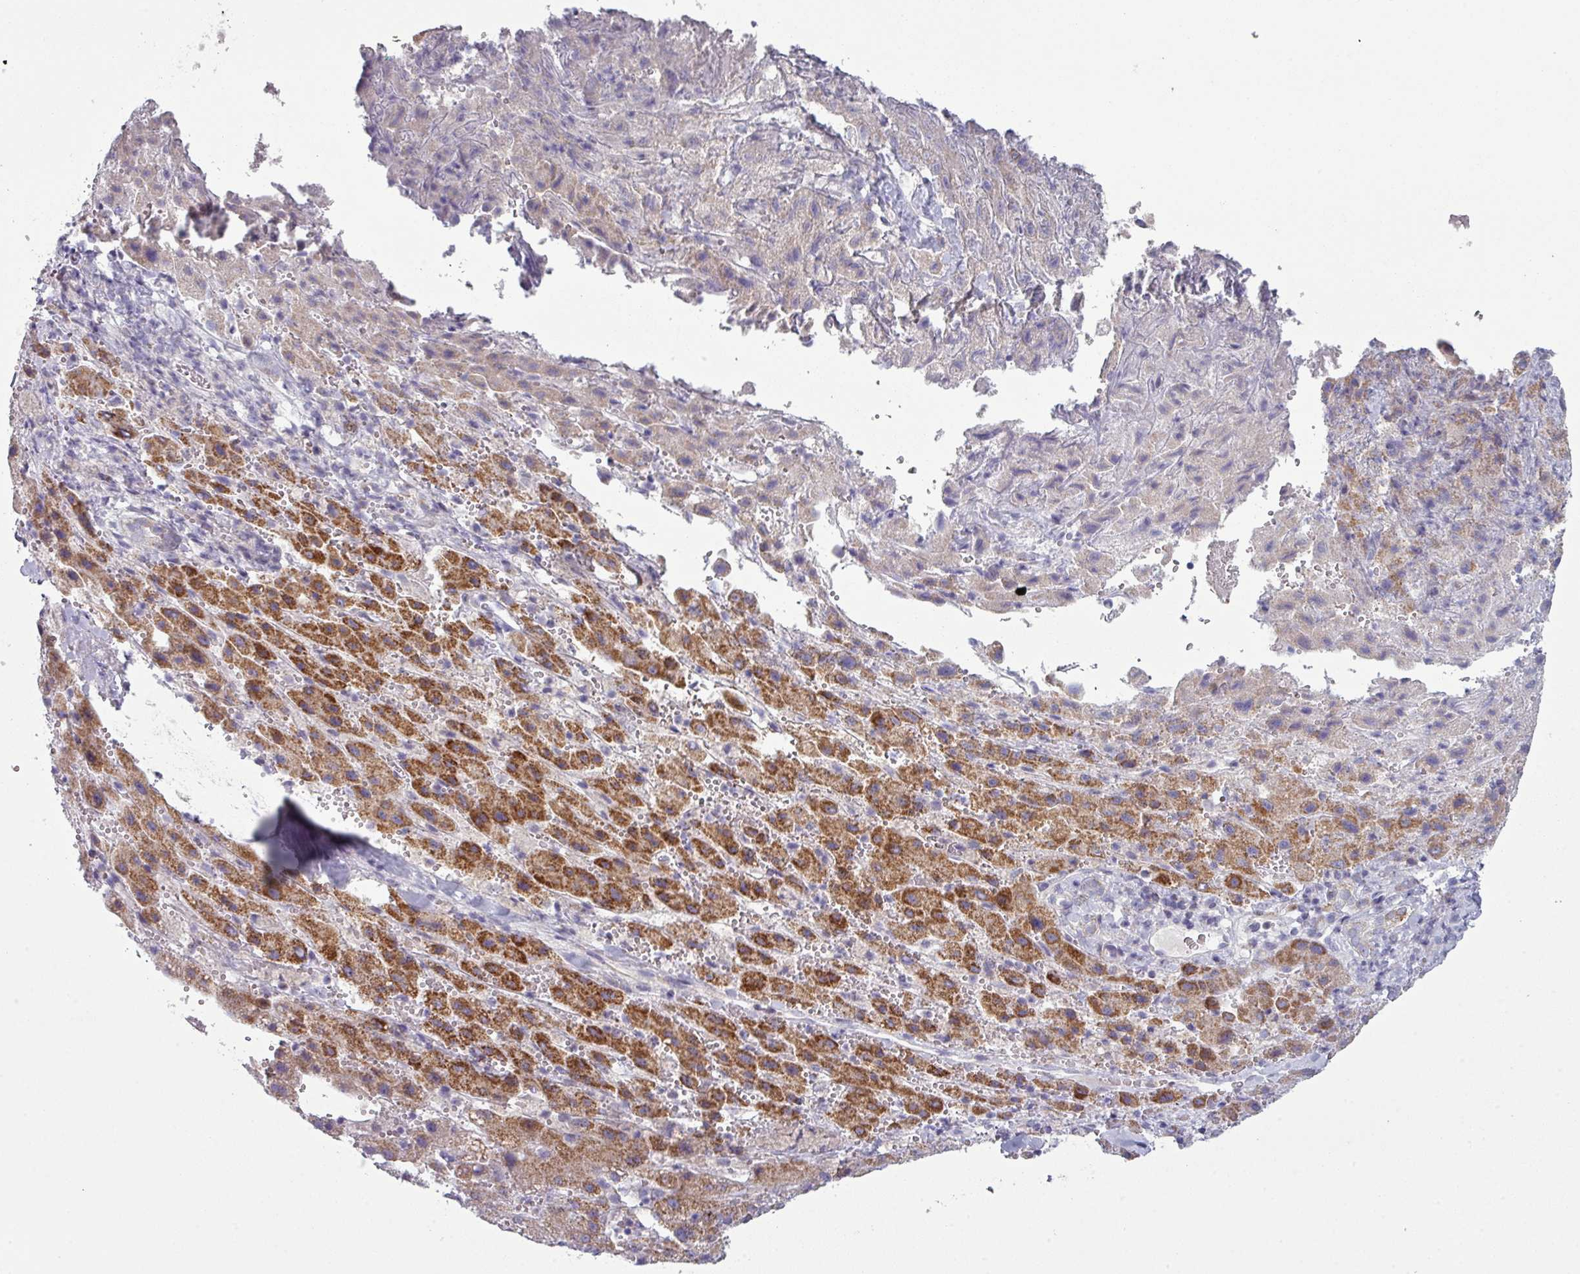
{"staining": {"intensity": "strong", "quantity": ">75%", "location": "cytoplasmic/membranous"}, "tissue": "liver cancer", "cell_type": "Tumor cells", "image_type": "cancer", "snomed": [{"axis": "morphology", "description": "Carcinoma, Hepatocellular, NOS"}, {"axis": "topography", "description": "Liver"}], "caption": "IHC photomicrograph of neoplastic tissue: hepatocellular carcinoma (liver) stained using immunohistochemistry exhibits high levels of strong protein expression localized specifically in the cytoplasmic/membranous of tumor cells, appearing as a cytoplasmic/membranous brown color.", "gene": "ZNF615", "patient": {"sex": "female", "age": 58}}